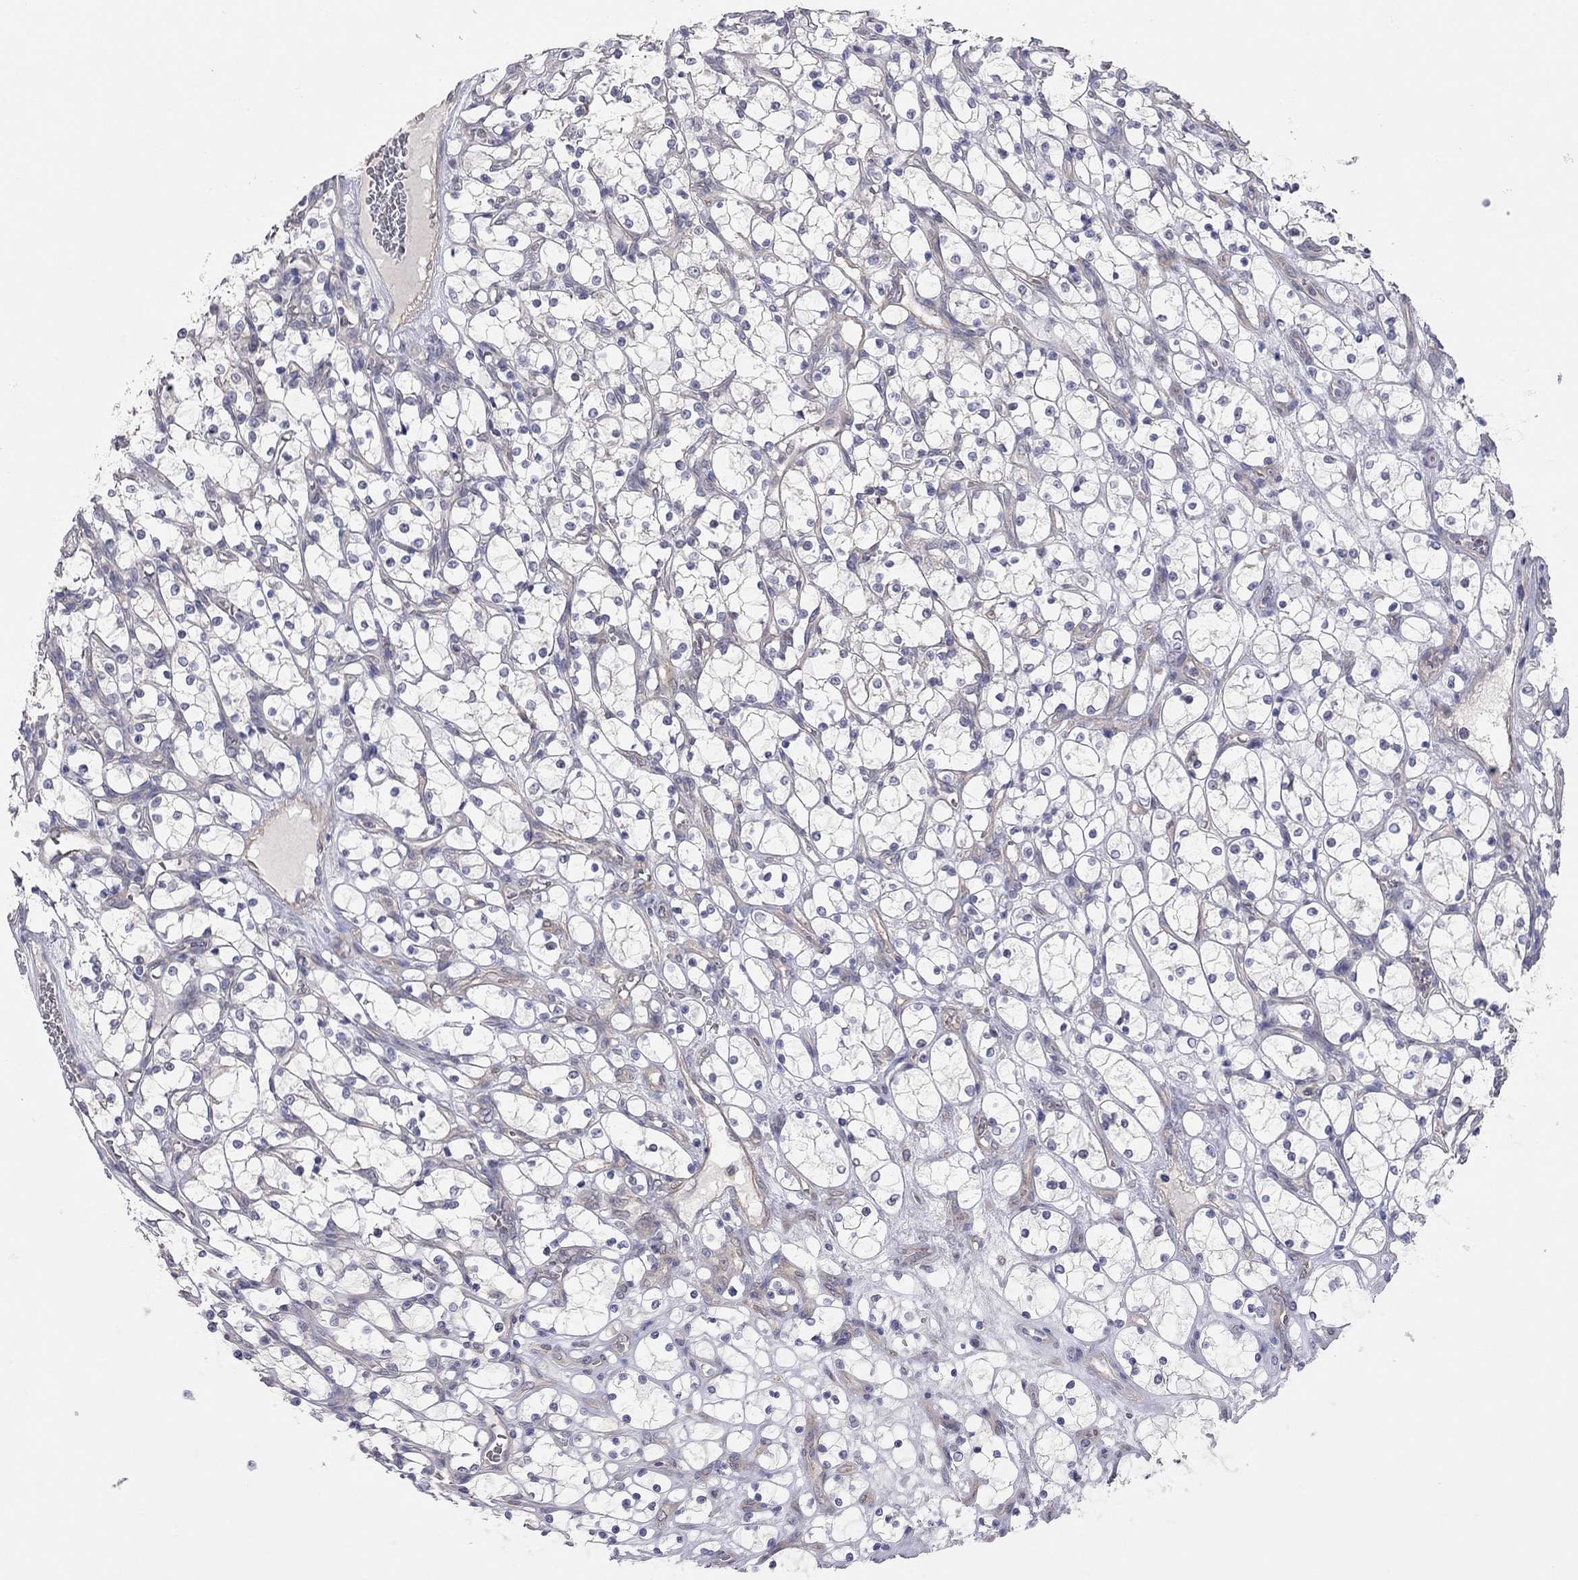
{"staining": {"intensity": "negative", "quantity": "none", "location": "none"}, "tissue": "renal cancer", "cell_type": "Tumor cells", "image_type": "cancer", "snomed": [{"axis": "morphology", "description": "Adenocarcinoma, NOS"}, {"axis": "topography", "description": "Kidney"}], "caption": "A photomicrograph of human adenocarcinoma (renal) is negative for staining in tumor cells.", "gene": "KCNB1", "patient": {"sex": "female", "age": 69}}